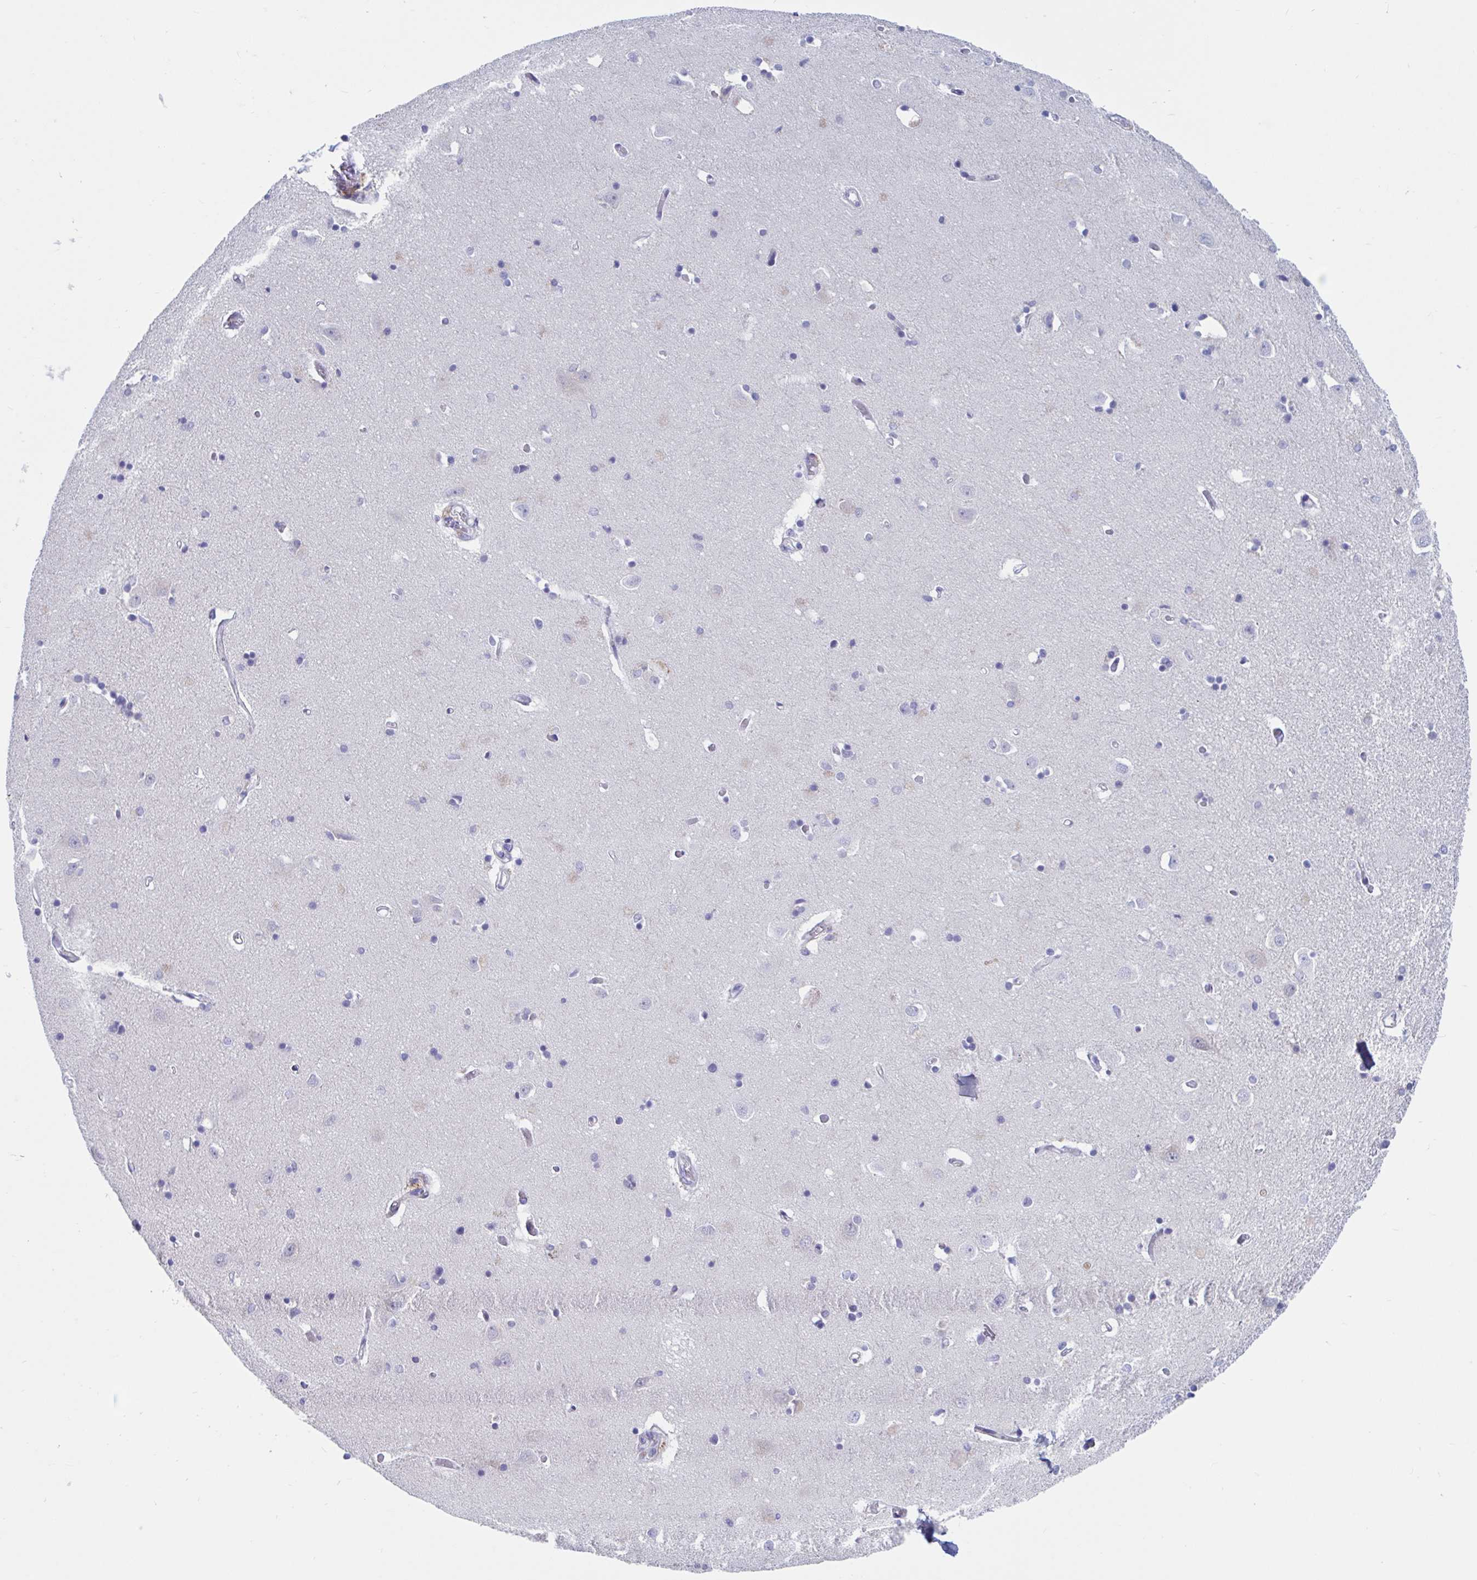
{"staining": {"intensity": "negative", "quantity": "none", "location": "none"}, "tissue": "caudate", "cell_type": "Glial cells", "image_type": "normal", "snomed": [{"axis": "morphology", "description": "Normal tissue, NOS"}, {"axis": "topography", "description": "Lateral ventricle wall"}, {"axis": "topography", "description": "Hippocampus"}], "caption": "A high-resolution photomicrograph shows IHC staining of normal caudate, which demonstrates no significant positivity in glial cells.", "gene": "ZNHIT2", "patient": {"sex": "female", "age": 63}}